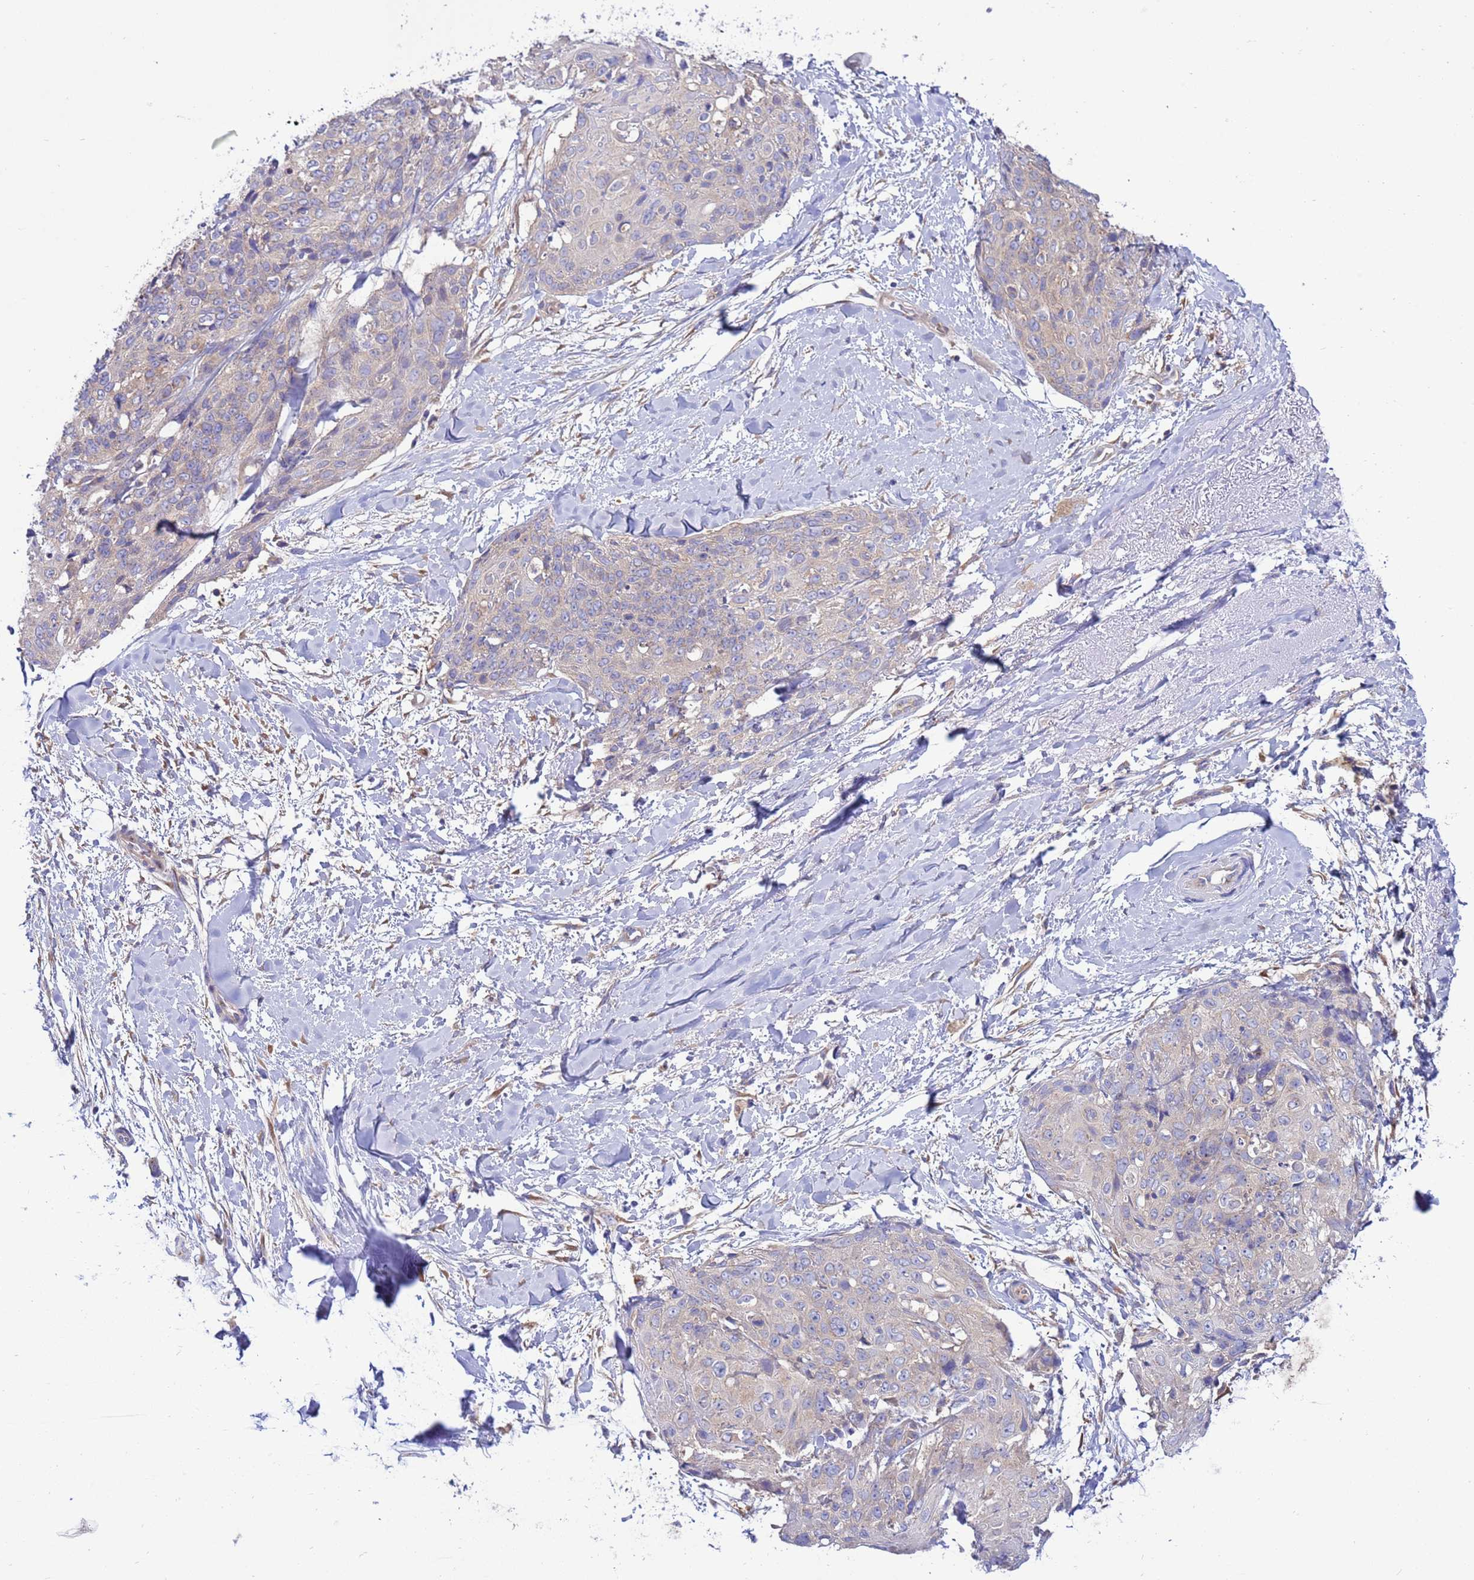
{"staining": {"intensity": "negative", "quantity": "none", "location": "none"}, "tissue": "skin cancer", "cell_type": "Tumor cells", "image_type": "cancer", "snomed": [{"axis": "morphology", "description": "Squamous cell carcinoma, NOS"}, {"axis": "topography", "description": "Skin"}, {"axis": "topography", "description": "Vulva"}], "caption": "A histopathology image of human skin squamous cell carcinoma is negative for staining in tumor cells.", "gene": "ANAPC1", "patient": {"sex": "female", "age": 85}}